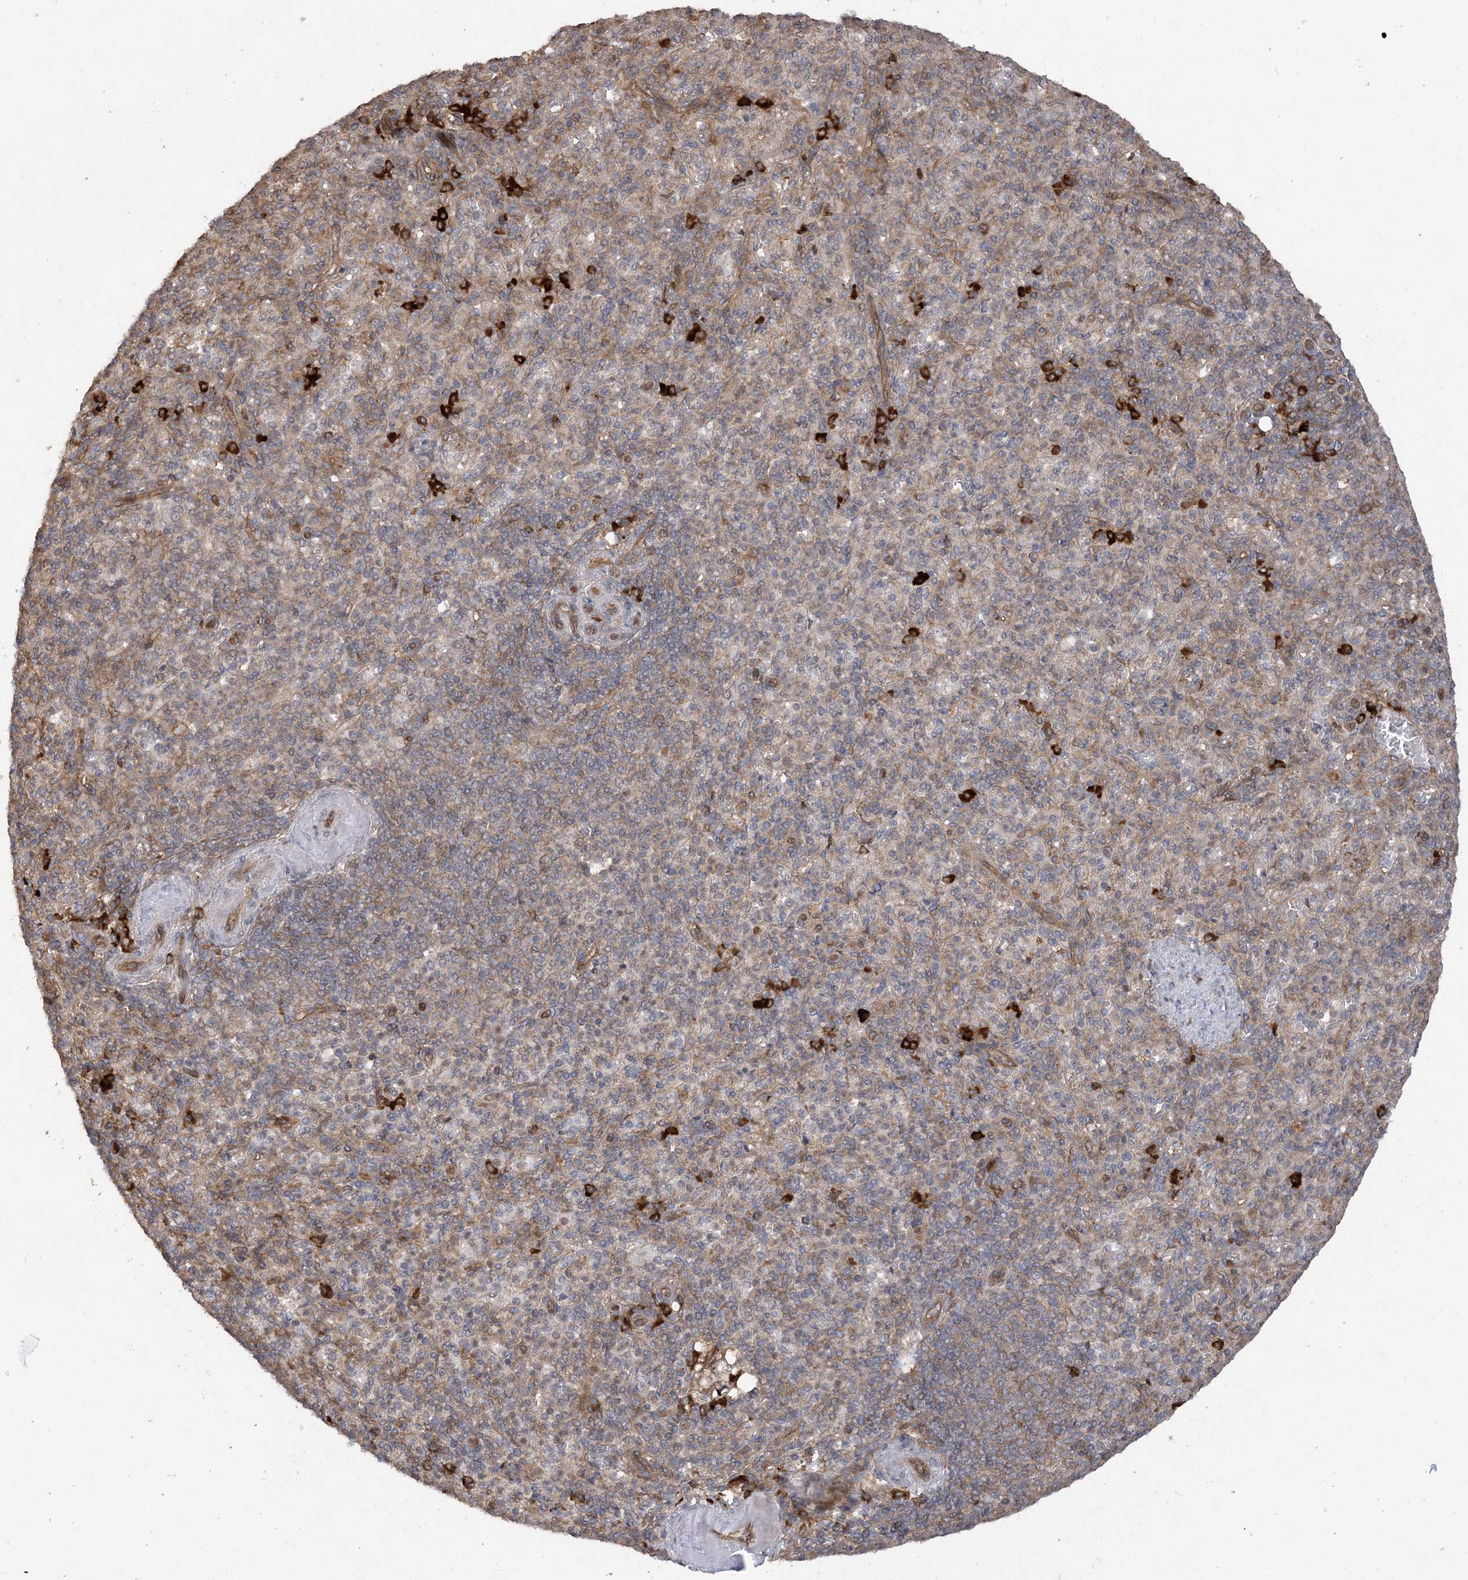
{"staining": {"intensity": "strong", "quantity": "<25%", "location": "cytoplasmic/membranous"}, "tissue": "spleen", "cell_type": "Cells in red pulp", "image_type": "normal", "snomed": [{"axis": "morphology", "description": "Normal tissue, NOS"}, {"axis": "topography", "description": "Spleen"}], "caption": "Spleen stained with IHC reveals strong cytoplasmic/membranous expression in about <25% of cells in red pulp. Immunohistochemistry stains the protein in brown and the nuclei are stained blue.", "gene": "HERPUD1", "patient": {"sex": "female", "age": 74}}